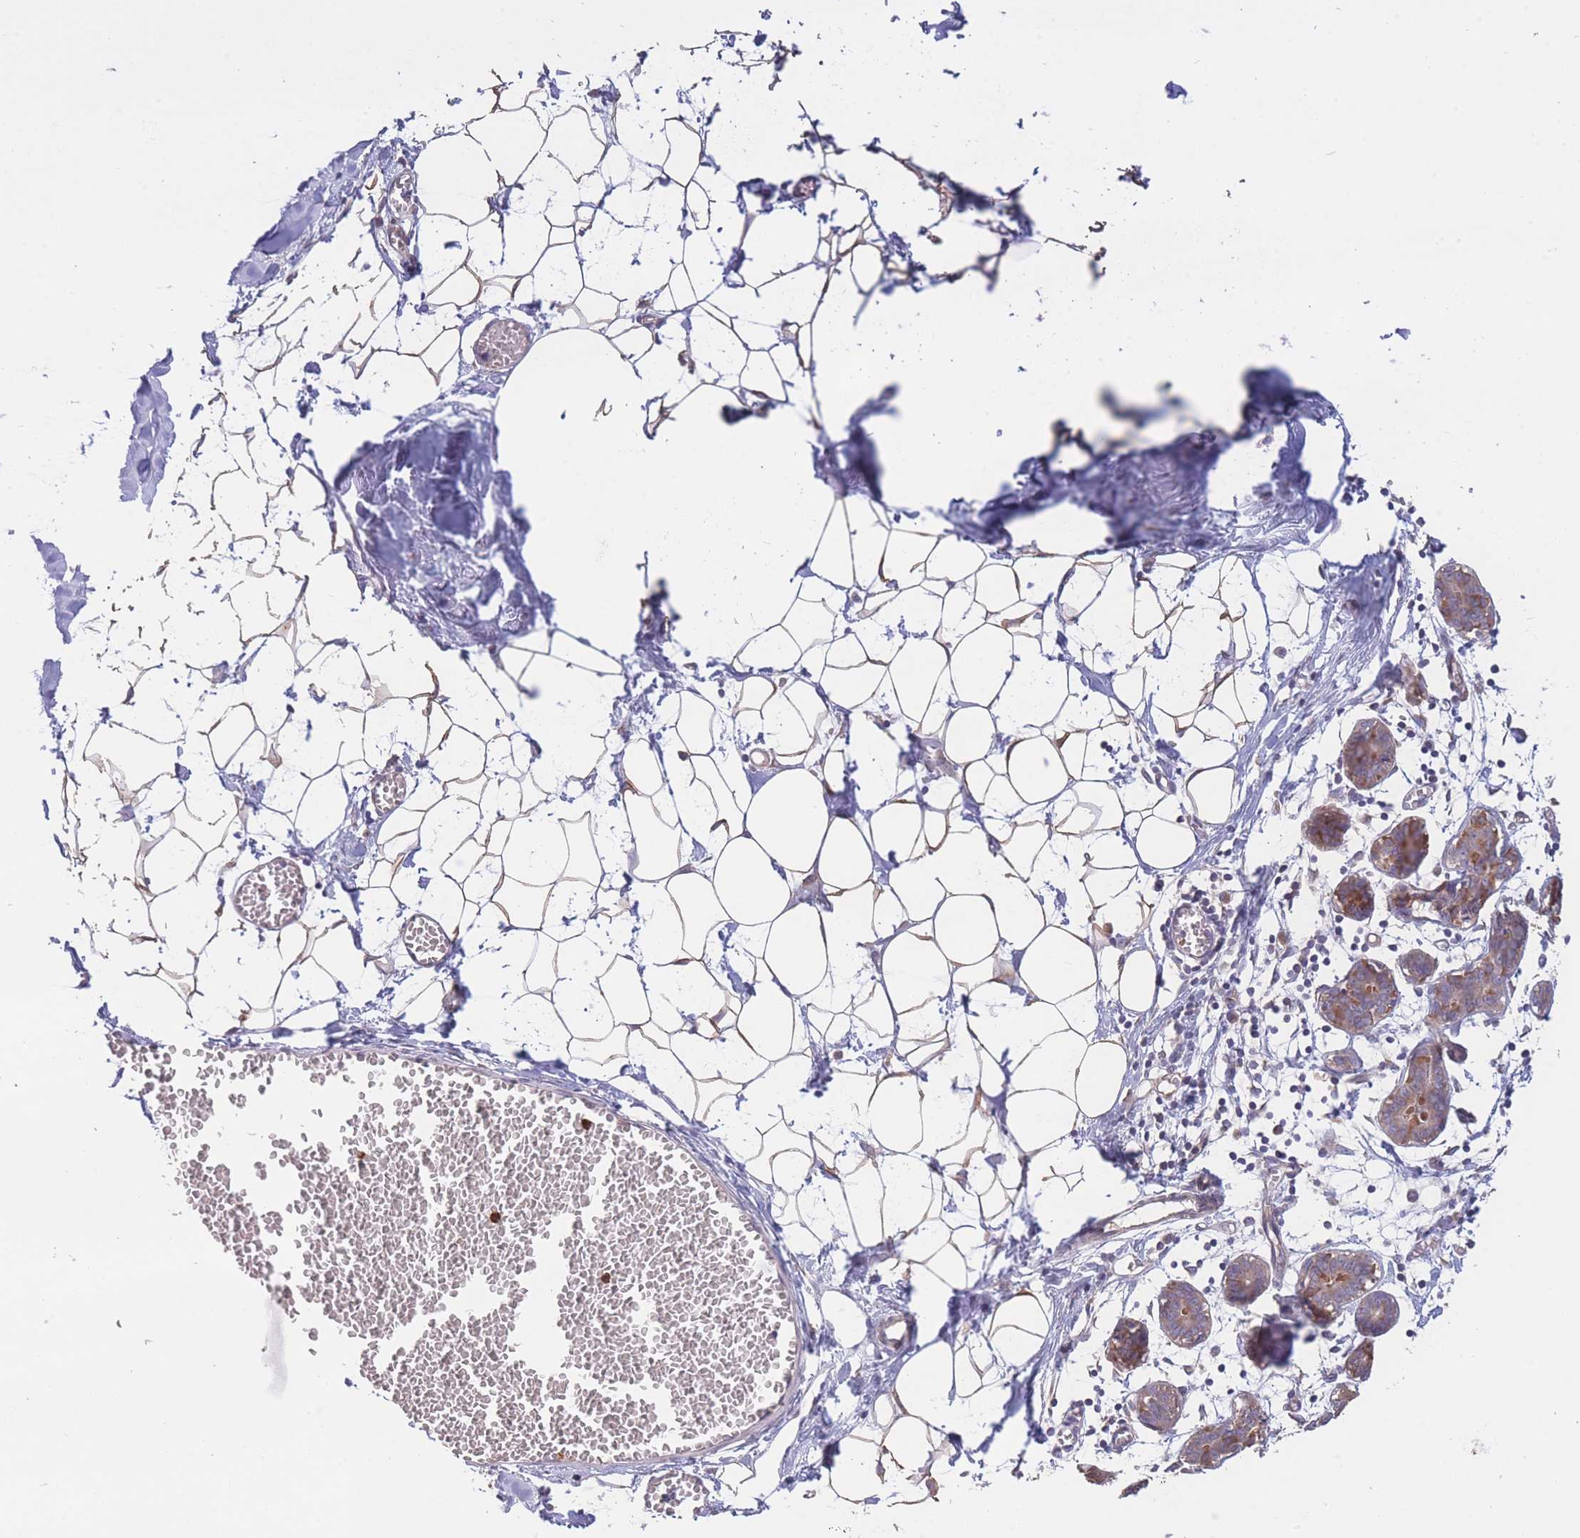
{"staining": {"intensity": "weak", "quantity": ">75%", "location": "cytoplasmic/membranous"}, "tissue": "breast", "cell_type": "Adipocytes", "image_type": "normal", "snomed": [{"axis": "morphology", "description": "Normal tissue, NOS"}, {"axis": "topography", "description": "Breast"}], "caption": "Approximately >75% of adipocytes in benign human breast display weak cytoplasmic/membranous protein expression as visualized by brown immunohistochemical staining.", "gene": "CENPM", "patient": {"sex": "female", "age": 27}}